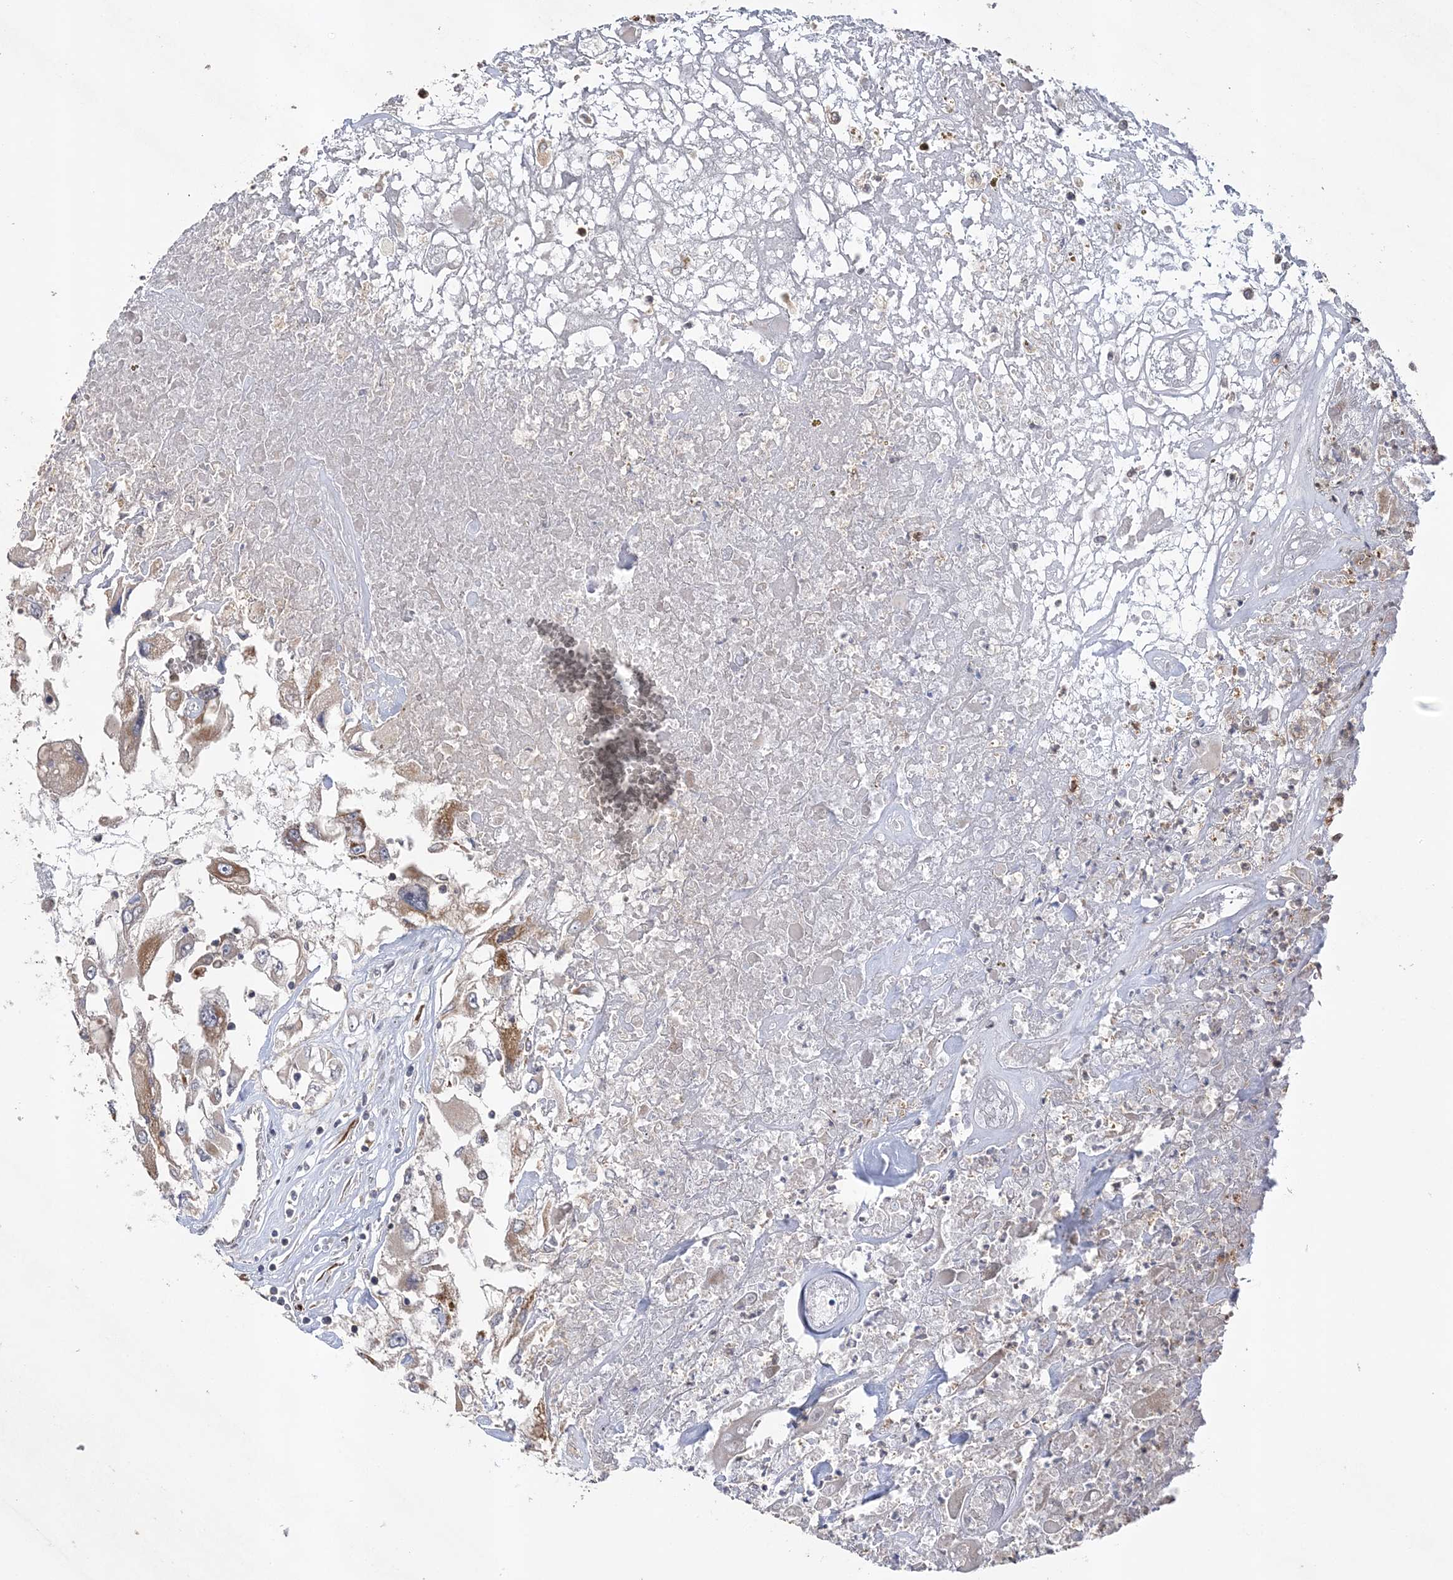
{"staining": {"intensity": "moderate", "quantity": "25%-75%", "location": "cytoplasmic/membranous"}, "tissue": "renal cancer", "cell_type": "Tumor cells", "image_type": "cancer", "snomed": [{"axis": "morphology", "description": "Adenocarcinoma, NOS"}, {"axis": "topography", "description": "Kidney"}], "caption": "Immunohistochemistry (IHC) photomicrograph of renal cancer stained for a protein (brown), which shows medium levels of moderate cytoplasmic/membranous positivity in approximately 25%-75% of tumor cells.", "gene": "MMADHC", "patient": {"sex": "female", "age": 52}}